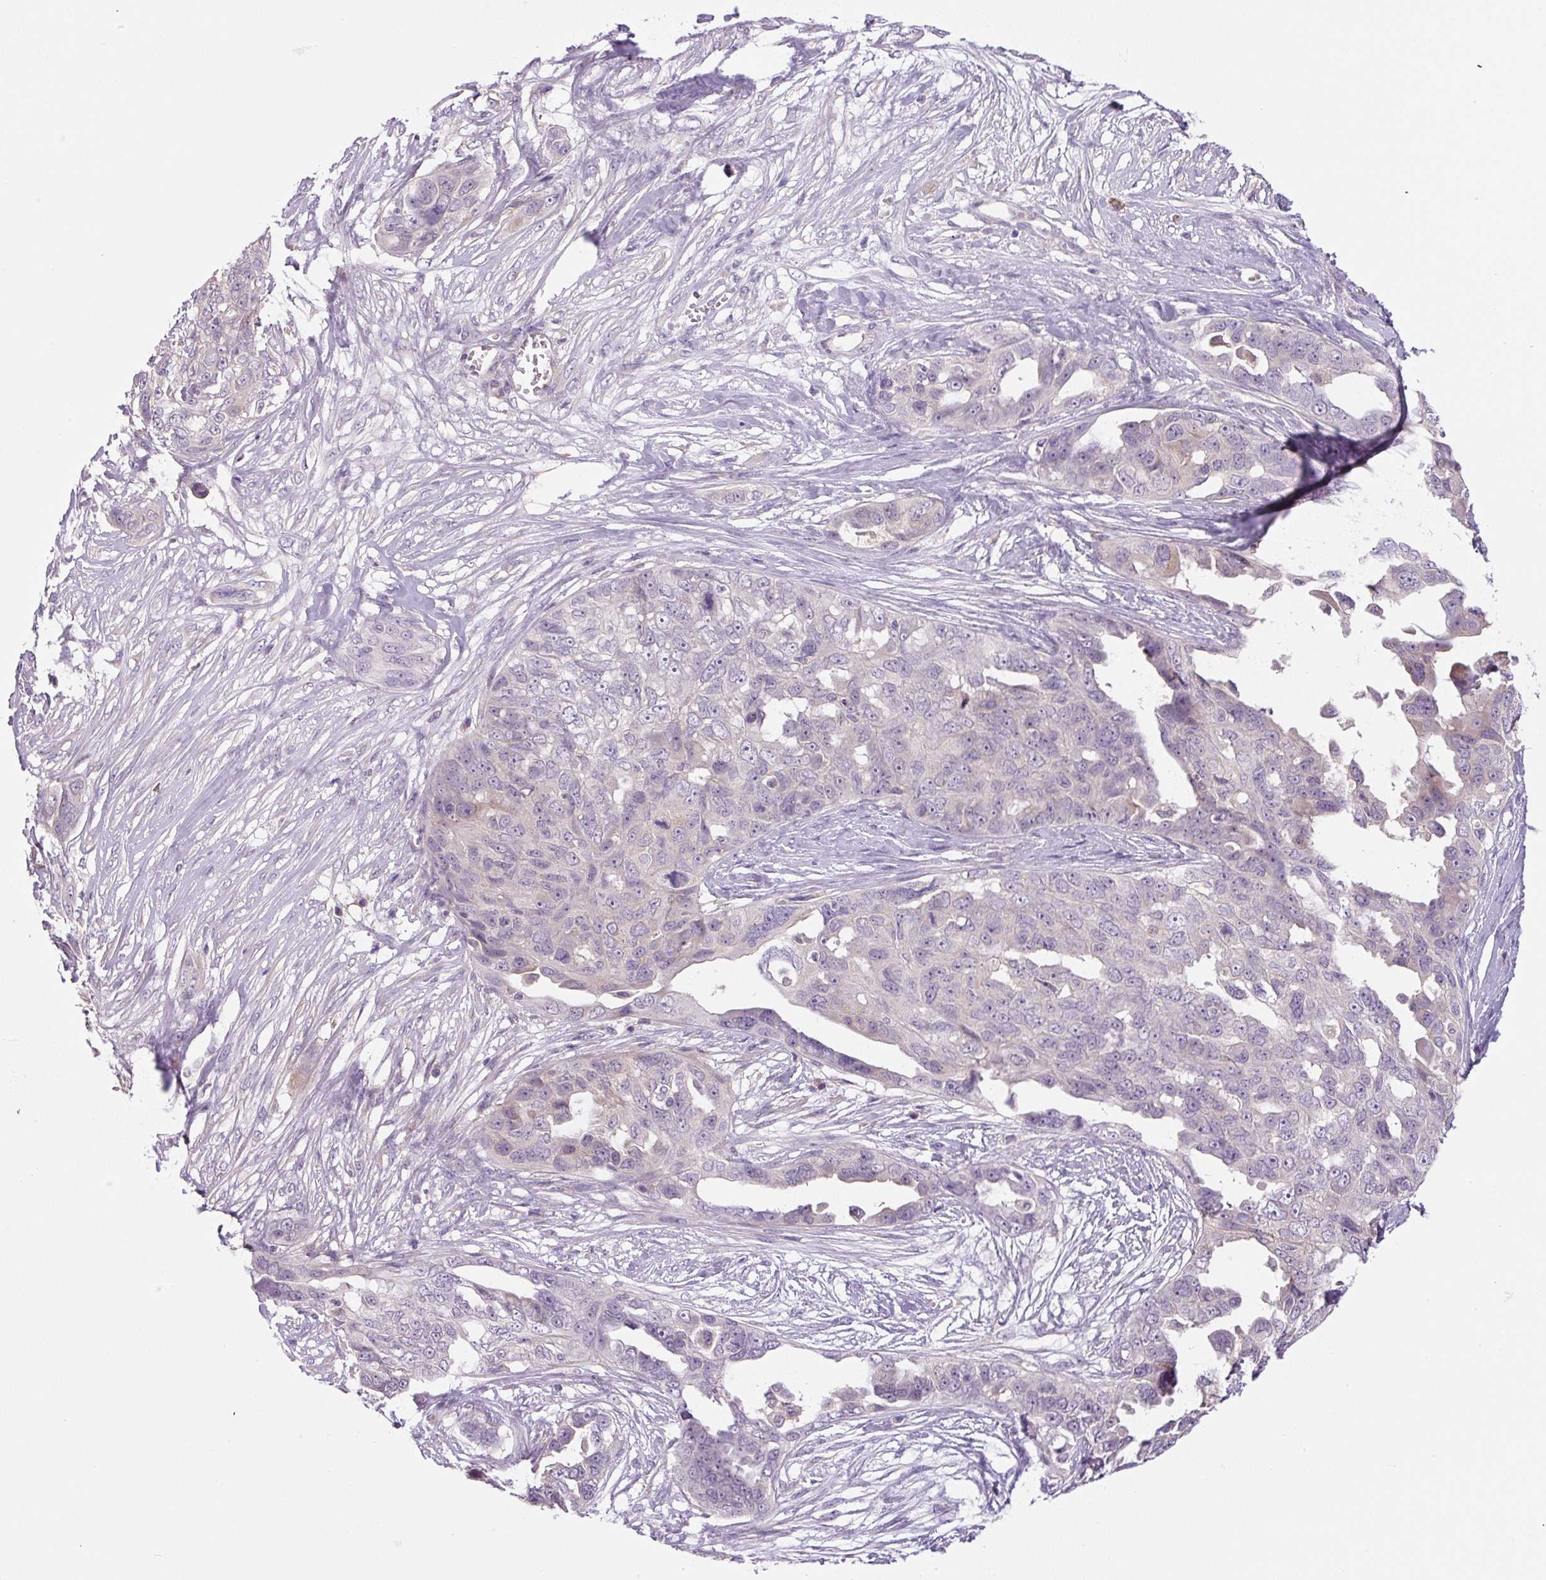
{"staining": {"intensity": "negative", "quantity": "none", "location": "none"}, "tissue": "ovarian cancer", "cell_type": "Tumor cells", "image_type": "cancer", "snomed": [{"axis": "morphology", "description": "Carcinoma, endometroid"}, {"axis": "topography", "description": "Ovary"}], "caption": "IHC of ovarian endometroid carcinoma demonstrates no staining in tumor cells.", "gene": "FZD5", "patient": {"sex": "female", "age": 70}}